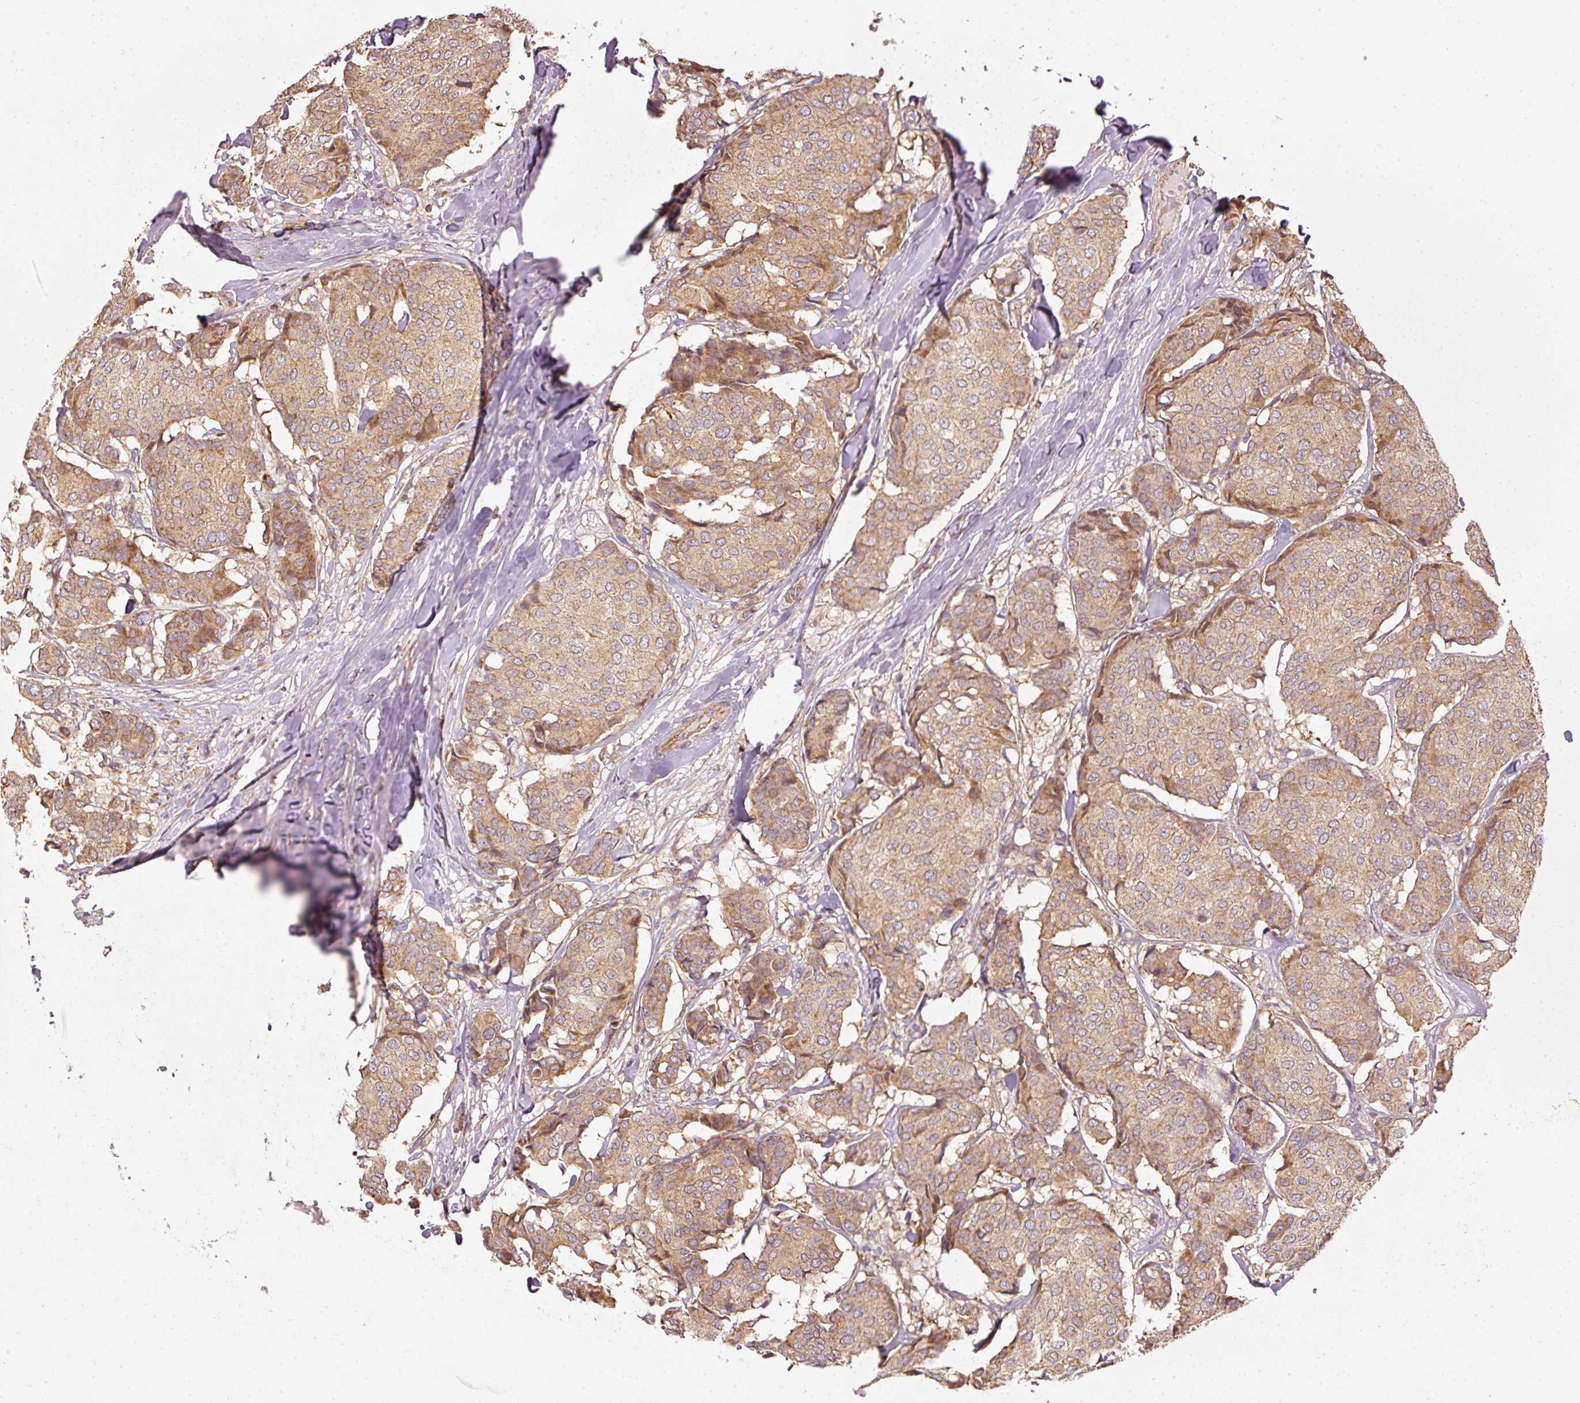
{"staining": {"intensity": "moderate", "quantity": ">75%", "location": "cytoplasmic/membranous"}, "tissue": "breast cancer", "cell_type": "Tumor cells", "image_type": "cancer", "snomed": [{"axis": "morphology", "description": "Duct carcinoma"}, {"axis": "topography", "description": "Breast"}], "caption": "This is a photomicrograph of immunohistochemistry staining of breast cancer (invasive ductal carcinoma), which shows moderate expression in the cytoplasmic/membranous of tumor cells.", "gene": "MTHFD1L", "patient": {"sex": "female", "age": 75}}